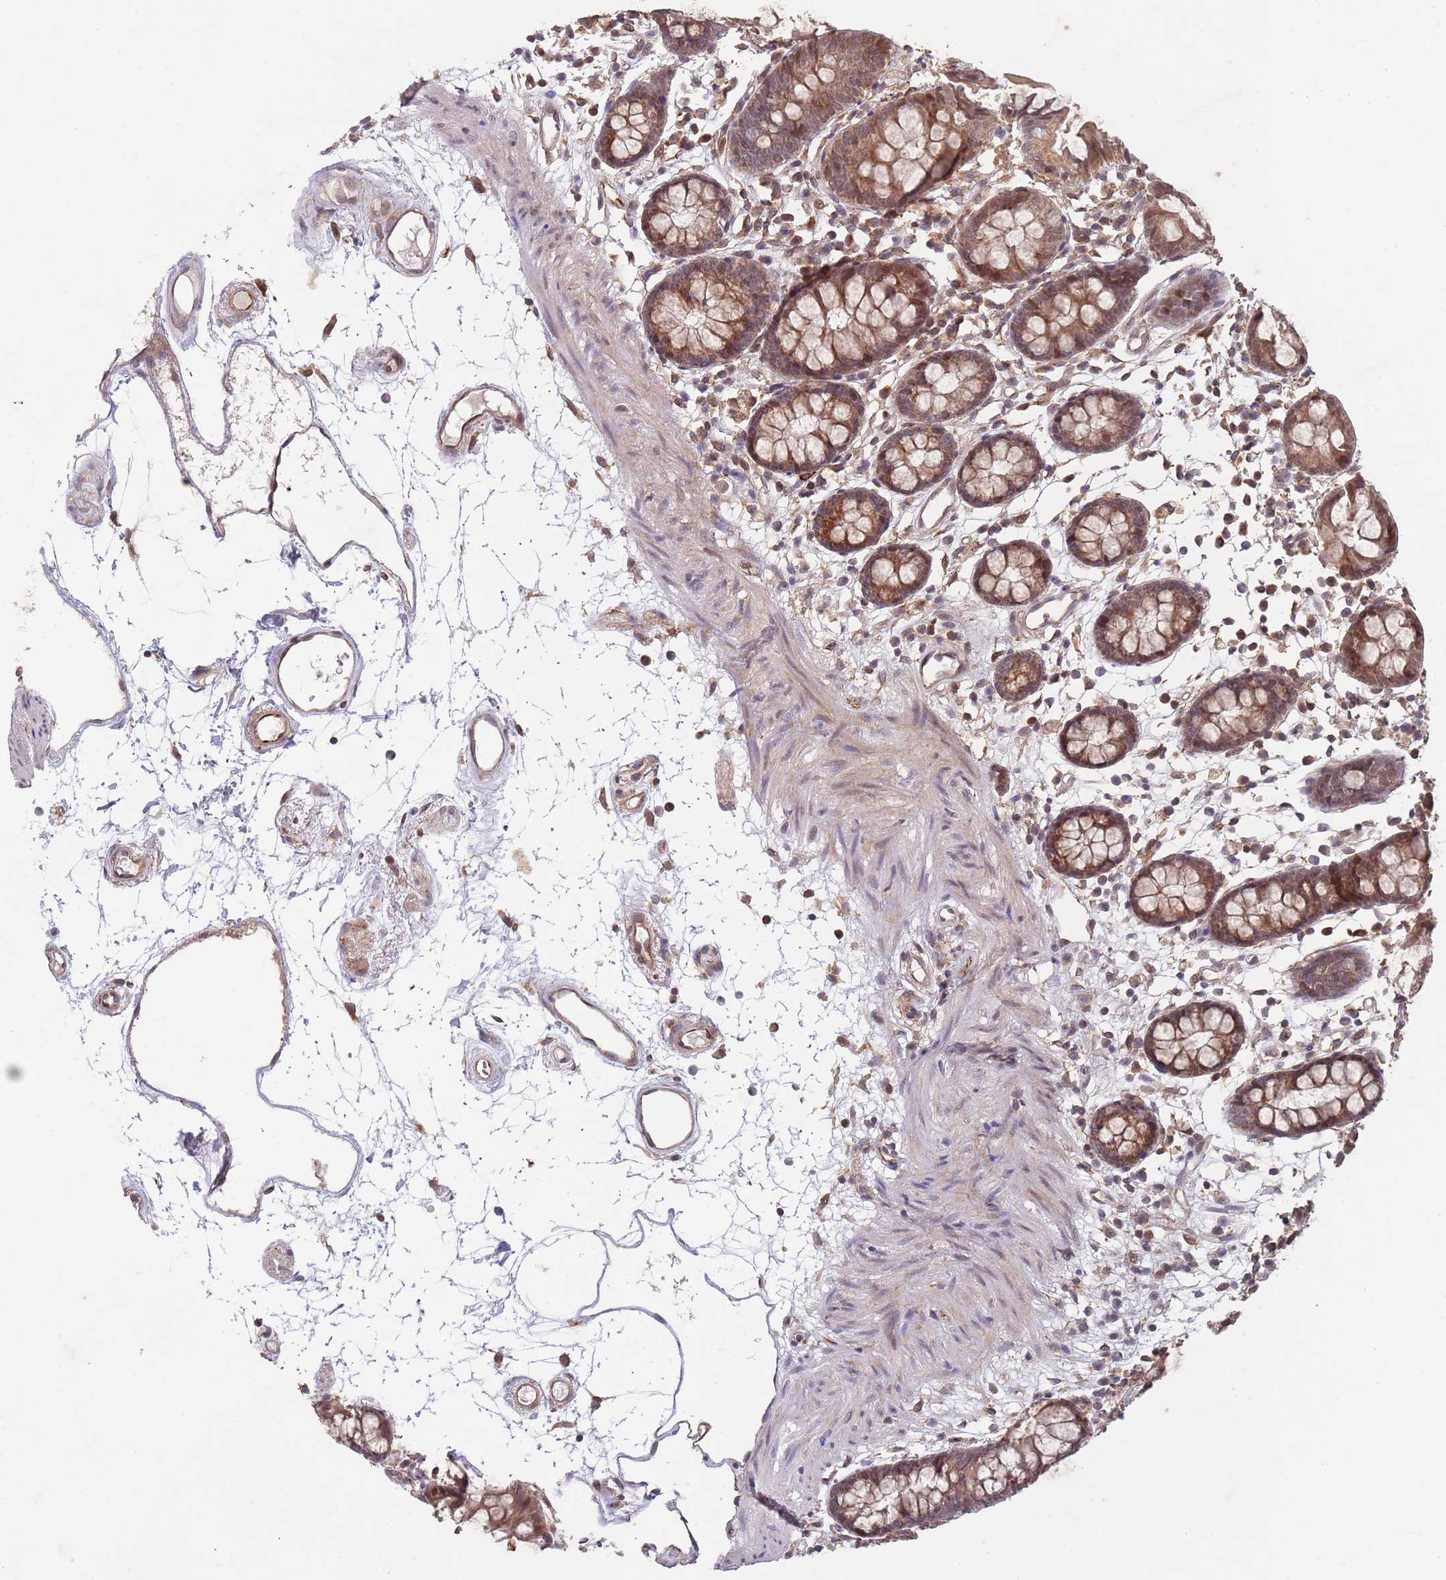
{"staining": {"intensity": "strong", "quantity": ">75%", "location": "cytoplasmic/membranous"}, "tissue": "colon", "cell_type": "Endothelial cells", "image_type": "normal", "snomed": [{"axis": "morphology", "description": "Normal tissue, NOS"}, {"axis": "topography", "description": "Colon"}], "caption": "Colon stained with DAB (3,3'-diaminobenzidine) immunohistochemistry (IHC) shows high levels of strong cytoplasmic/membranous positivity in about >75% of endothelial cells. (Brightfield microscopy of DAB IHC at high magnification).", "gene": "CHD9", "patient": {"sex": "female", "age": 84}}